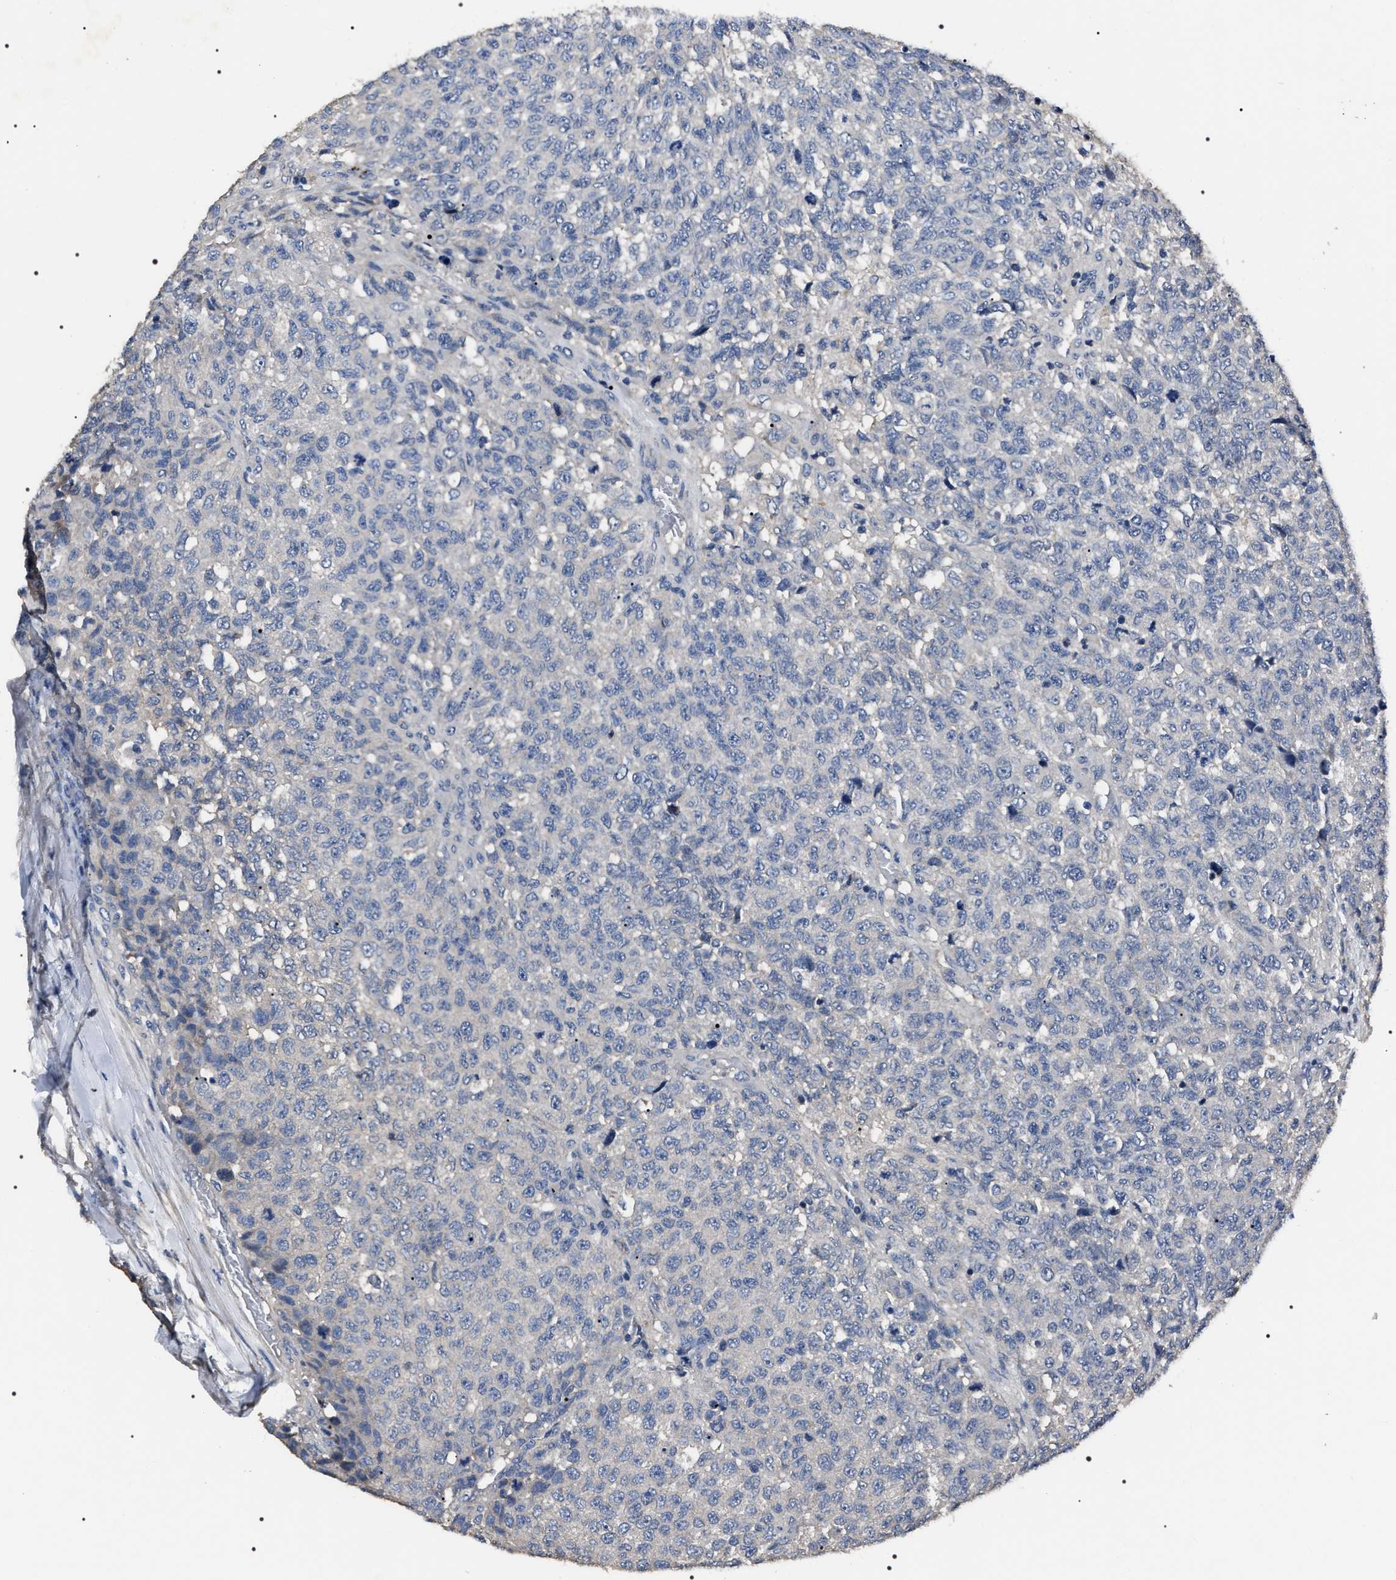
{"staining": {"intensity": "negative", "quantity": "none", "location": "none"}, "tissue": "testis cancer", "cell_type": "Tumor cells", "image_type": "cancer", "snomed": [{"axis": "morphology", "description": "Seminoma, NOS"}, {"axis": "topography", "description": "Testis"}], "caption": "IHC of human seminoma (testis) reveals no expression in tumor cells. The staining is performed using DAB (3,3'-diaminobenzidine) brown chromogen with nuclei counter-stained in using hematoxylin.", "gene": "TRIM54", "patient": {"sex": "male", "age": 59}}